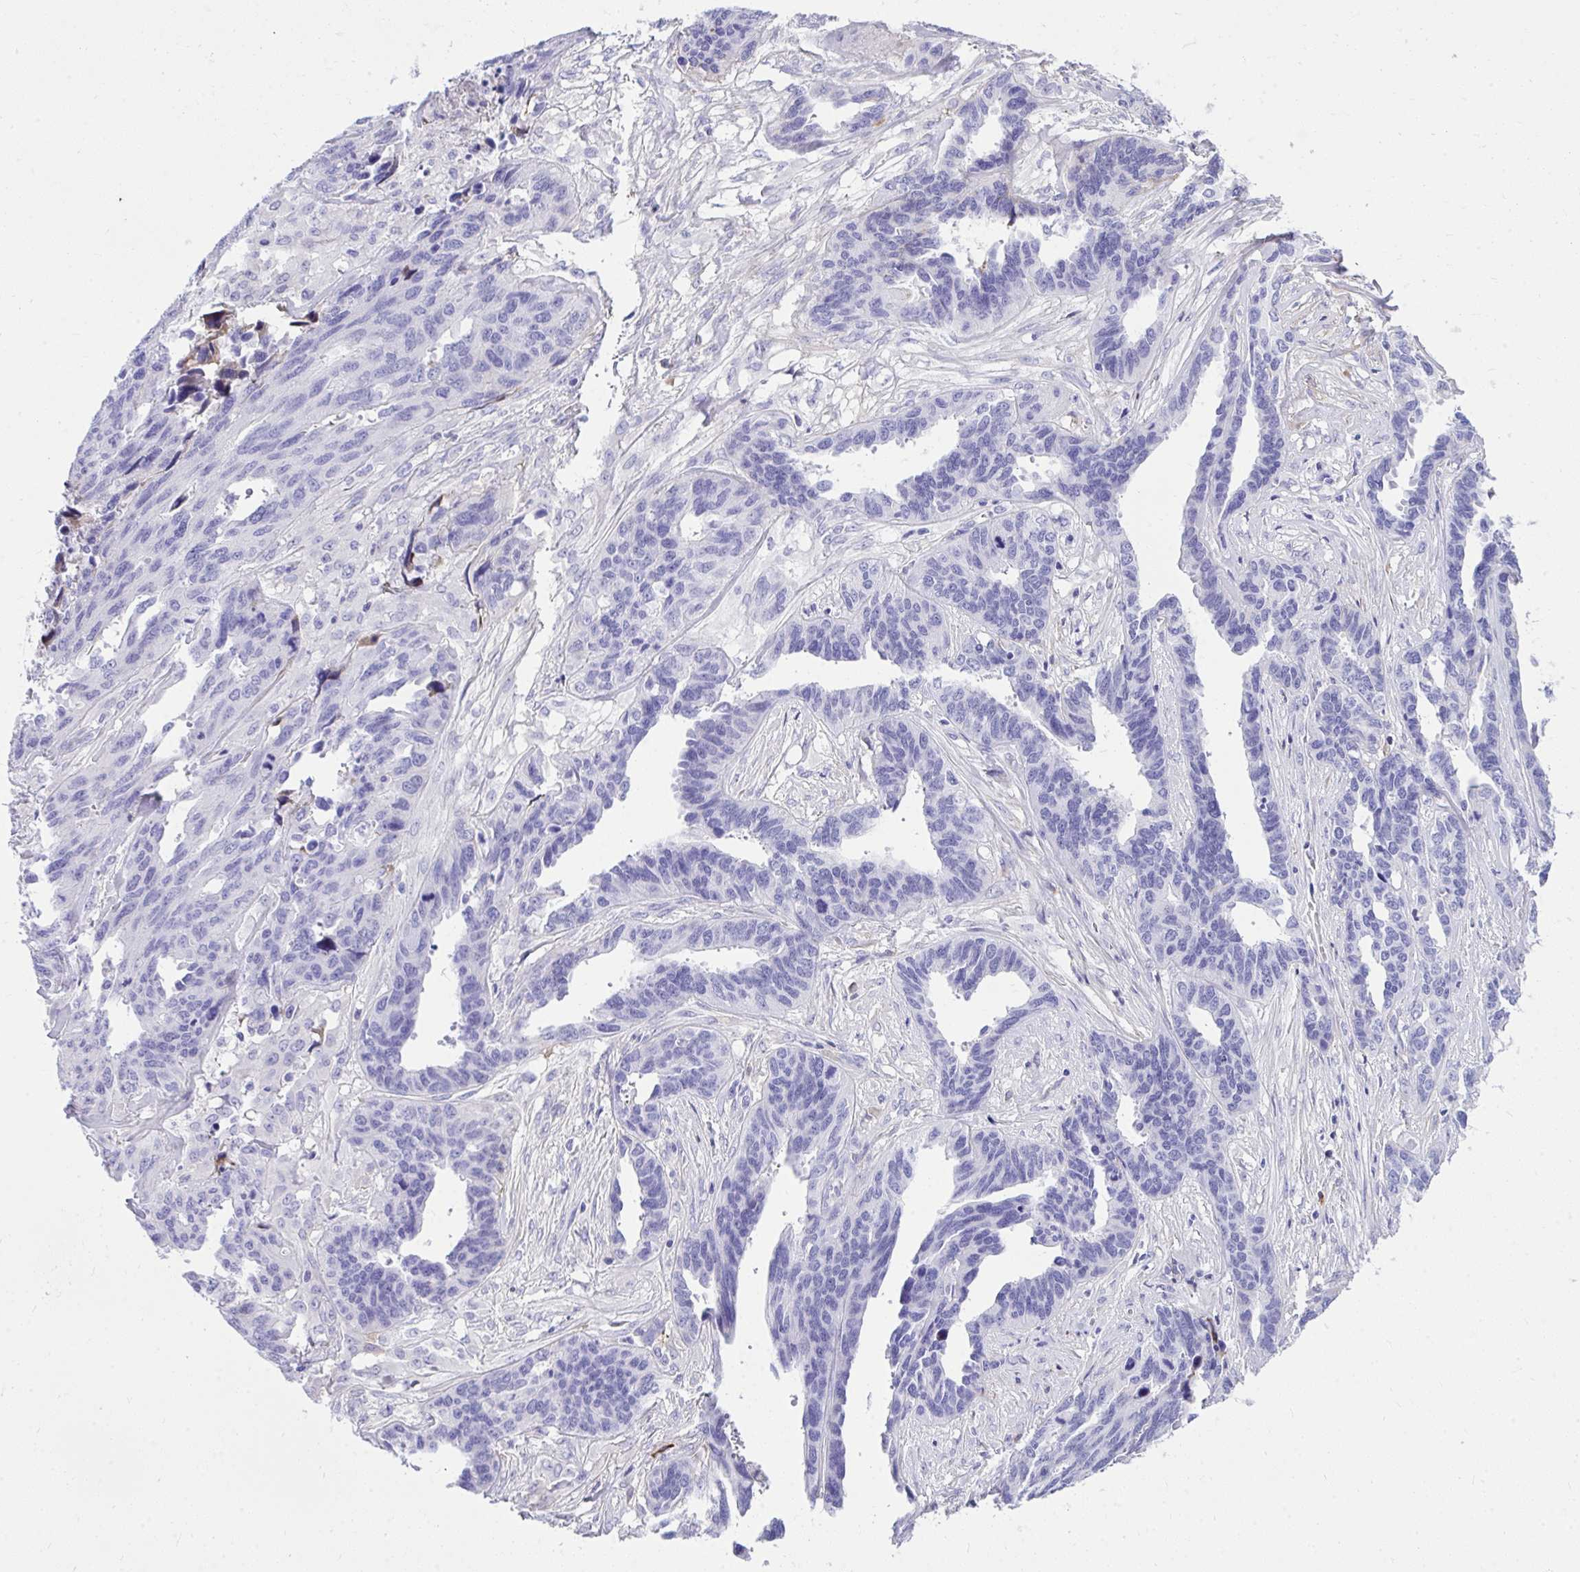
{"staining": {"intensity": "negative", "quantity": "none", "location": "none"}, "tissue": "ovarian cancer", "cell_type": "Tumor cells", "image_type": "cancer", "snomed": [{"axis": "morphology", "description": "Cystadenocarcinoma, serous, NOS"}, {"axis": "topography", "description": "Ovary"}], "caption": "DAB (3,3'-diaminobenzidine) immunohistochemical staining of ovarian cancer shows no significant positivity in tumor cells.", "gene": "HRG", "patient": {"sex": "female", "age": 64}}